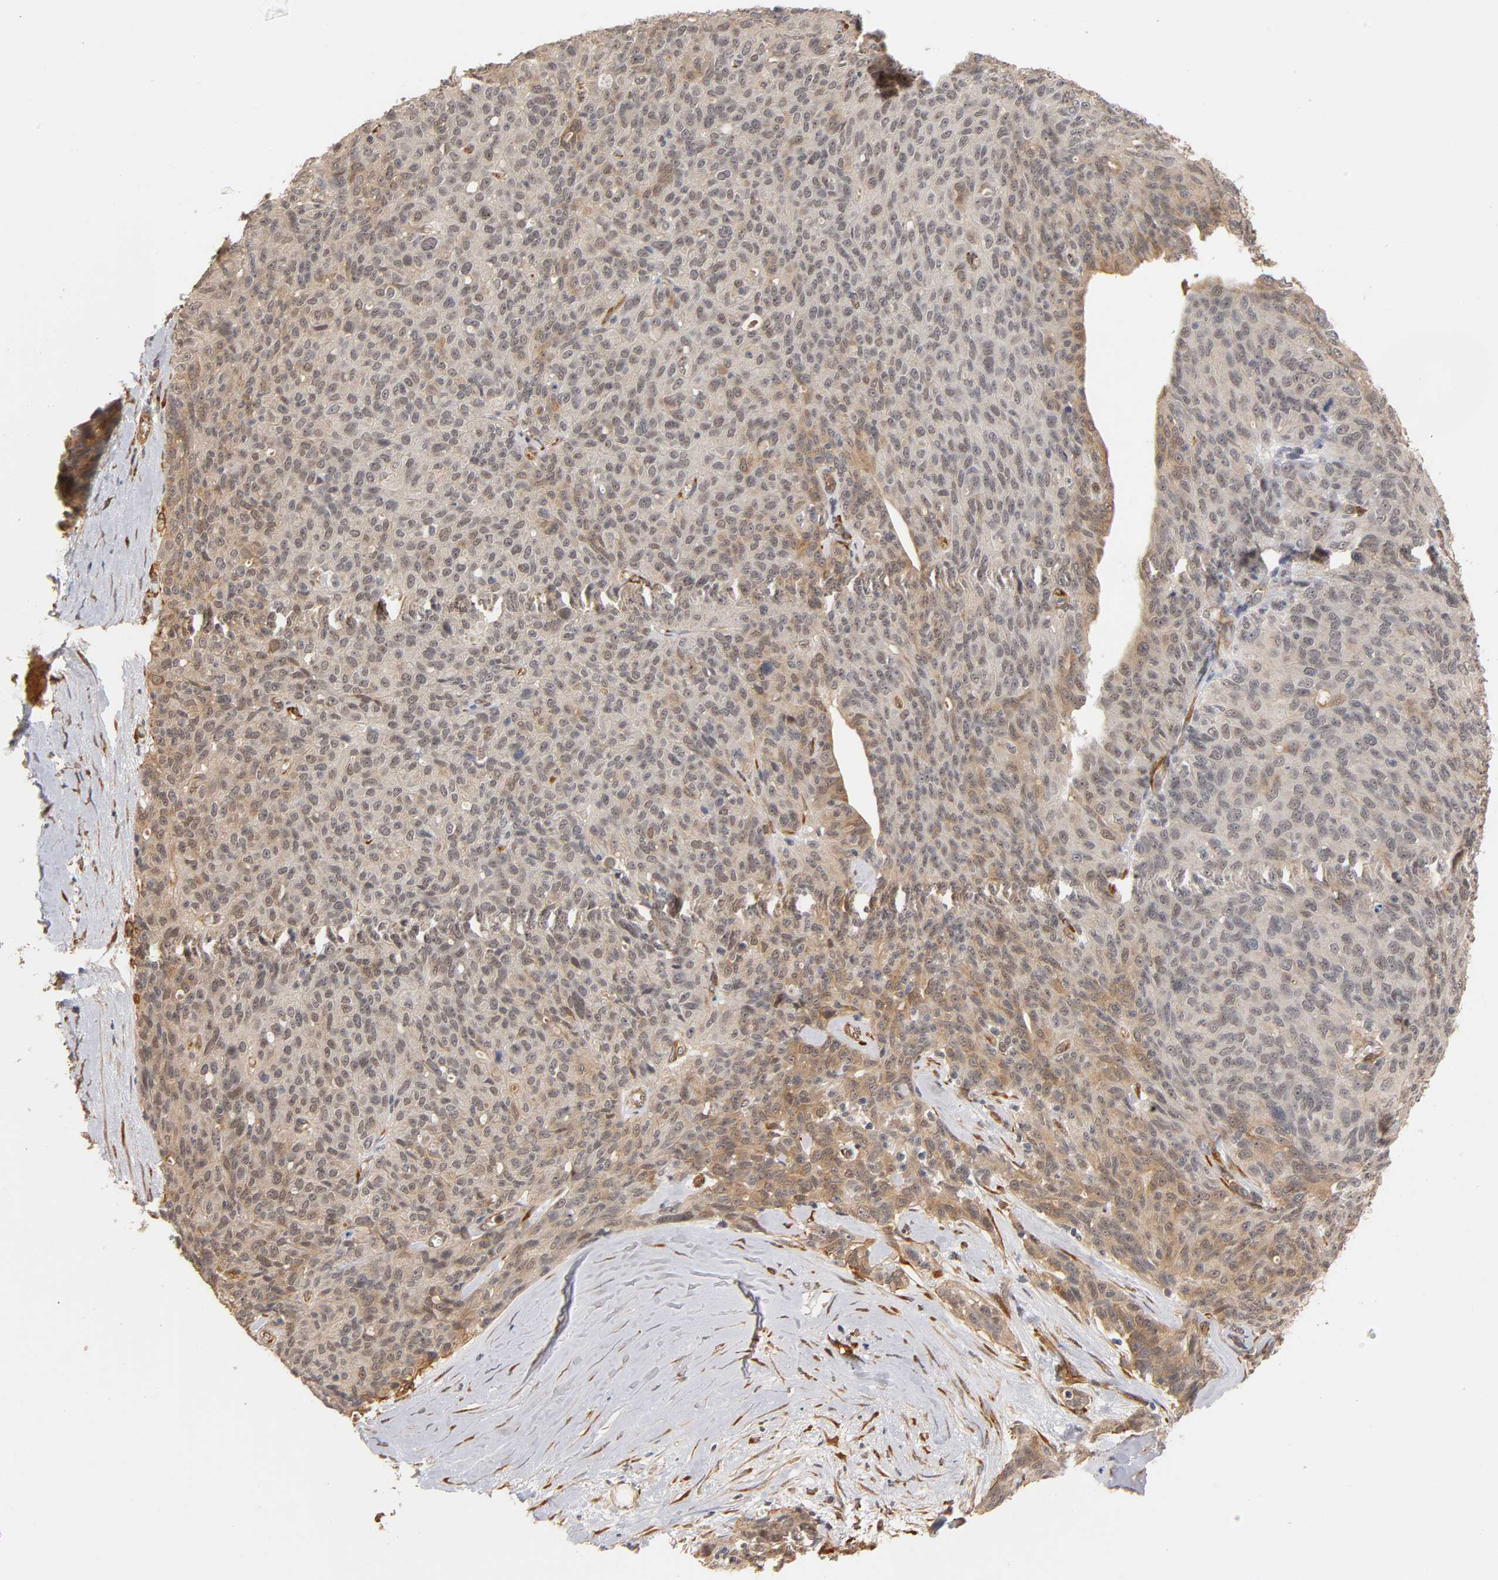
{"staining": {"intensity": "weak", "quantity": "25%-75%", "location": "cytoplasmic/membranous"}, "tissue": "ovarian cancer", "cell_type": "Tumor cells", "image_type": "cancer", "snomed": [{"axis": "morphology", "description": "Carcinoma, endometroid"}, {"axis": "topography", "description": "Ovary"}], "caption": "This histopathology image reveals immunohistochemistry (IHC) staining of human ovarian endometroid carcinoma, with low weak cytoplasmic/membranous staining in about 25%-75% of tumor cells.", "gene": "LAMB1", "patient": {"sex": "female", "age": 60}}